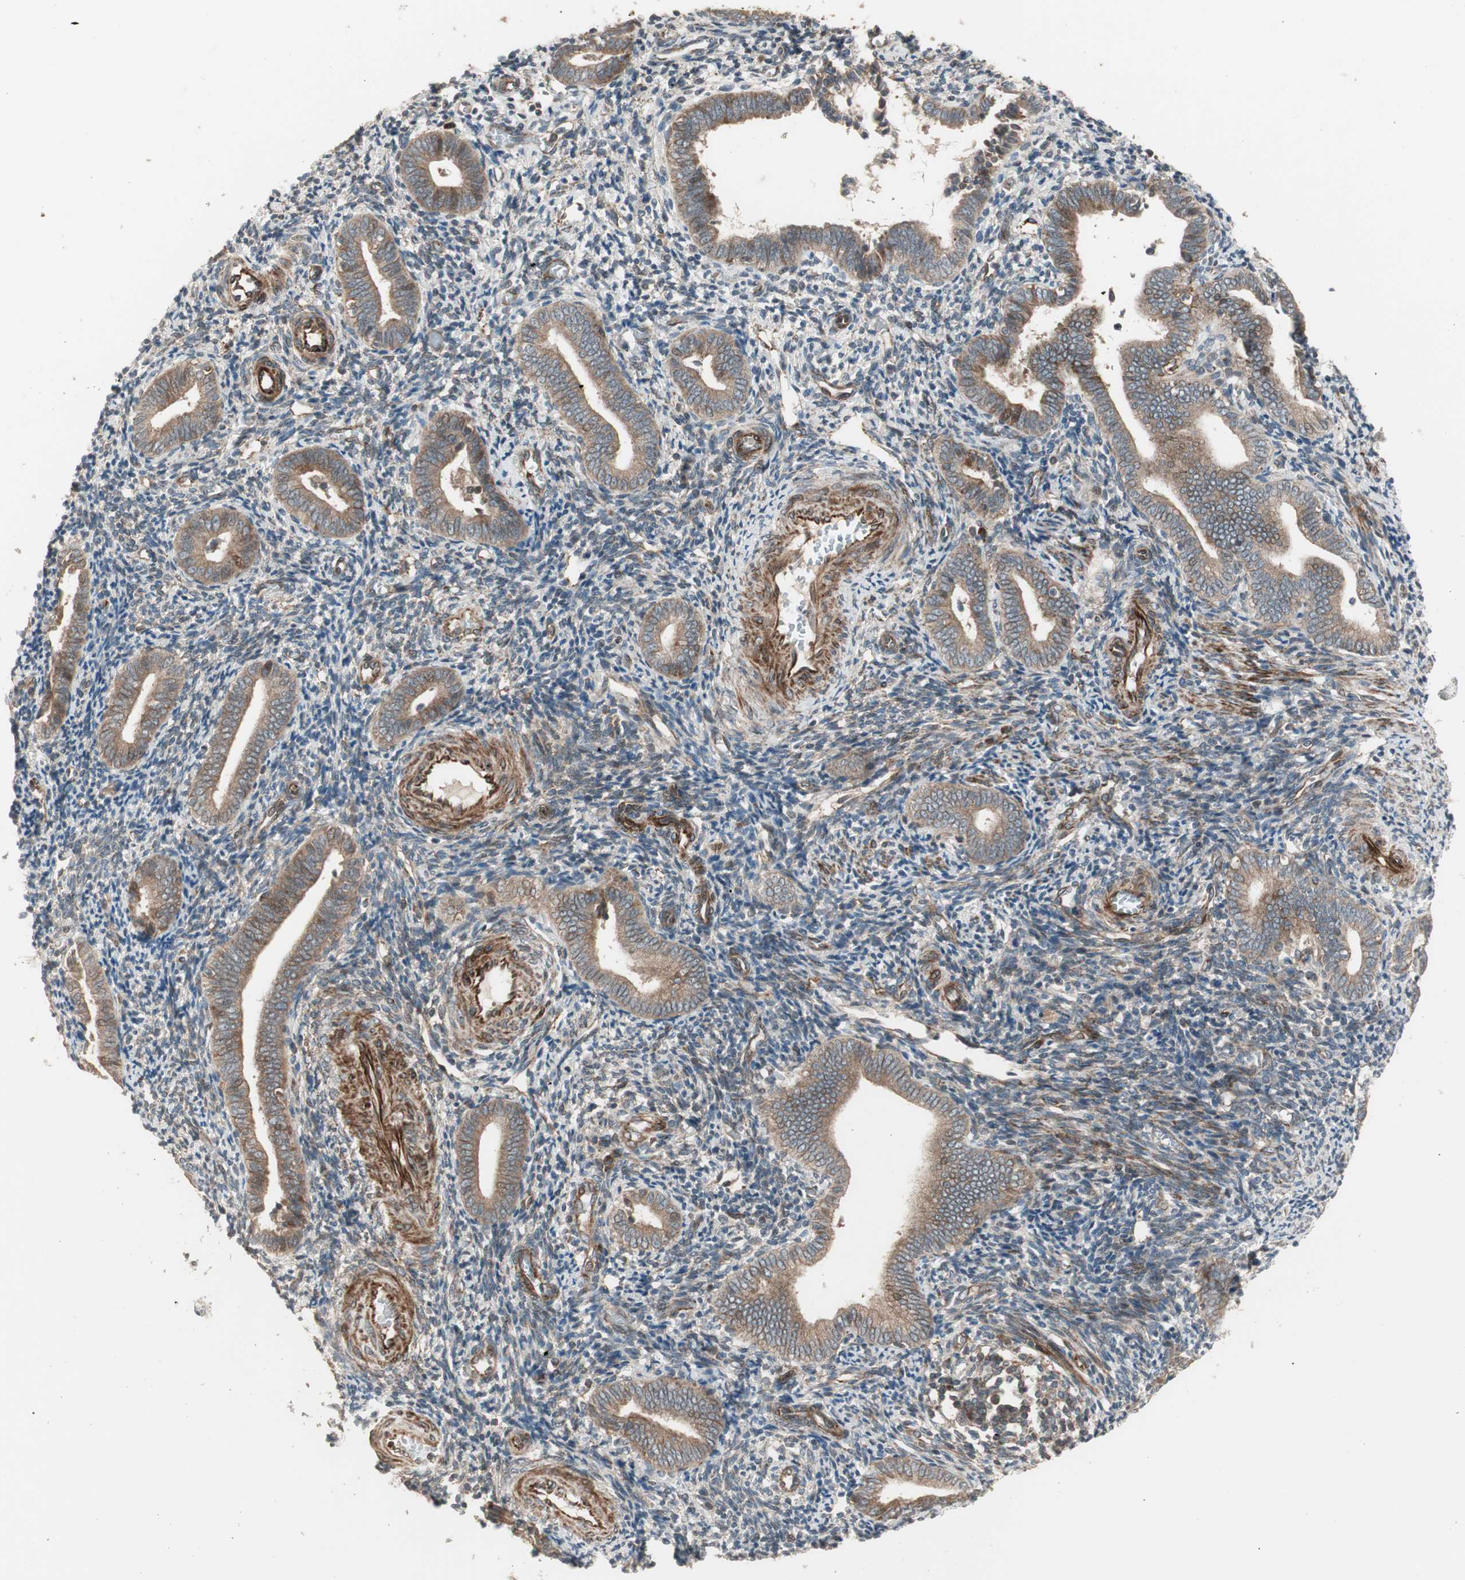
{"staining": {"intensity": "strong", "quantity": "25%-75%", "location": "cytoplasmic/membranous"}, "tissue": "endometrium", "cell_type": "Cells in endometrial stroma", "image_type": "normal", "snomed": [{"axis": "morphology", "description": "Normal tissue, NOS"}, {"axis": "topography", "description": "Uterus"}, {"axis": "topography", "description": "Endometrium"}], "caption": "Protein expression analysis of unremarkable endometrium exhibits strong cytoplasmic/membranous staining in about 25%-75% of cells in endometrial stroma. (IHC, brightfield microscopy, high magnification).", "gene": "PPP2R5E", "patient": {"sex": "female", "age": 33}}